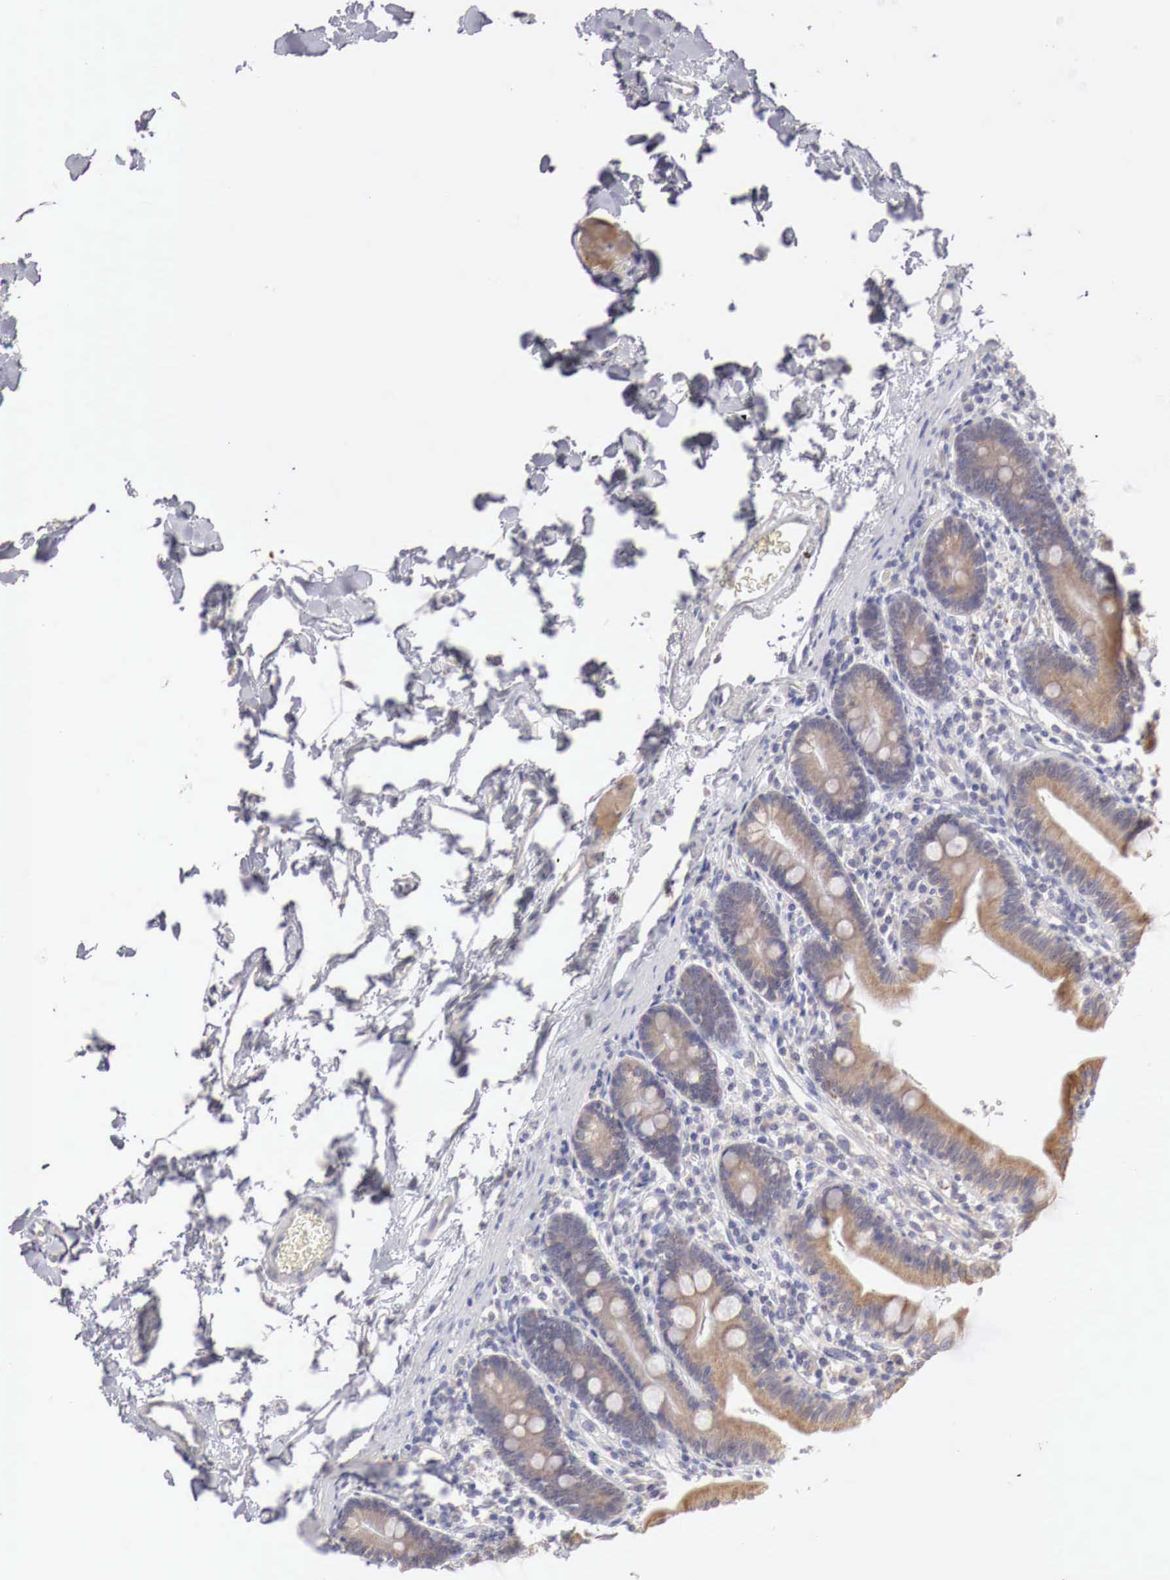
{"staining": {"intensity": "moderate", "quantity": "25%-75%", "location": "cytoplasmic/membranous"}, "tissue": "duodenum", "cell_type": "Glandular cells", "image_type": "normal", "snomed": [{"axis": "morphology", "description": "Normal tissue, NOS"}, {"axis": "topography", "description": "Duodenum"}], "caption": "Protein expression analysis of unremarkable duodenum displays moderate cytoplasmic/membranous expression in approximately 25%-75% of glandular cells. The protein of interest is shown in brown color, while the nuclei are stained blue.", "gene": "NSDHL", "patient": {"sex": "male", "age": 70}}